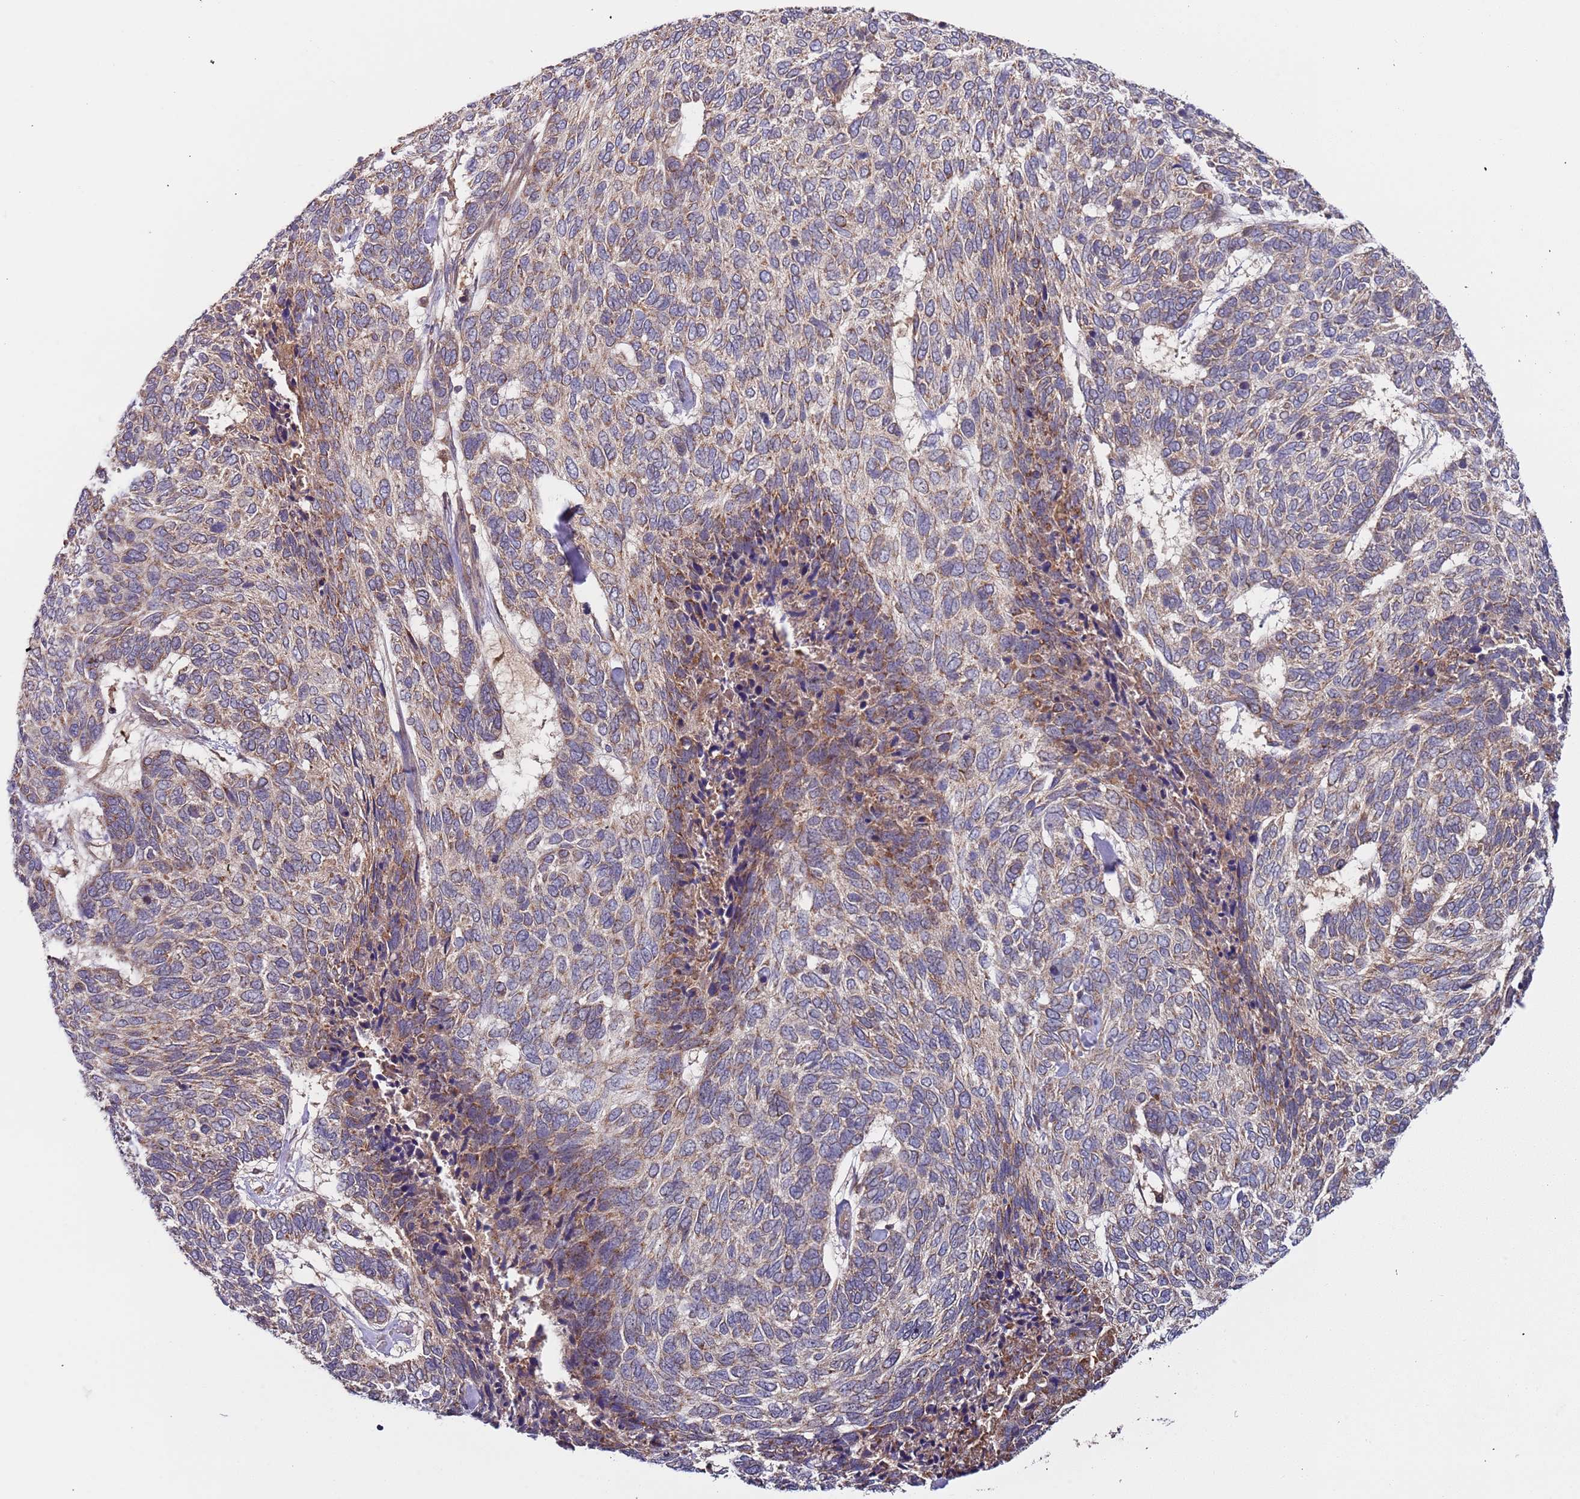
{"staining": {"intensity": "weak", "quantity": ">75%", "location": "cytoplasmic/membranous"}, "tissue": "skin cancer", "cell_type": "Tumor cells", "image_type": "cancer", "snomed": [{"axis": "morphology", "description": "Basal cell carcinoma"}, {"axis": "topography", "description": "Skin"}], "caption": "A photomicrograph of human skin cancer (basal cell carcinoma) stained for a protein reveals weak cytoplasmic/membranous brown staining in tumor cells.", "gene": "OR5A2", "patient": {"sex": "female", "age": 65}}